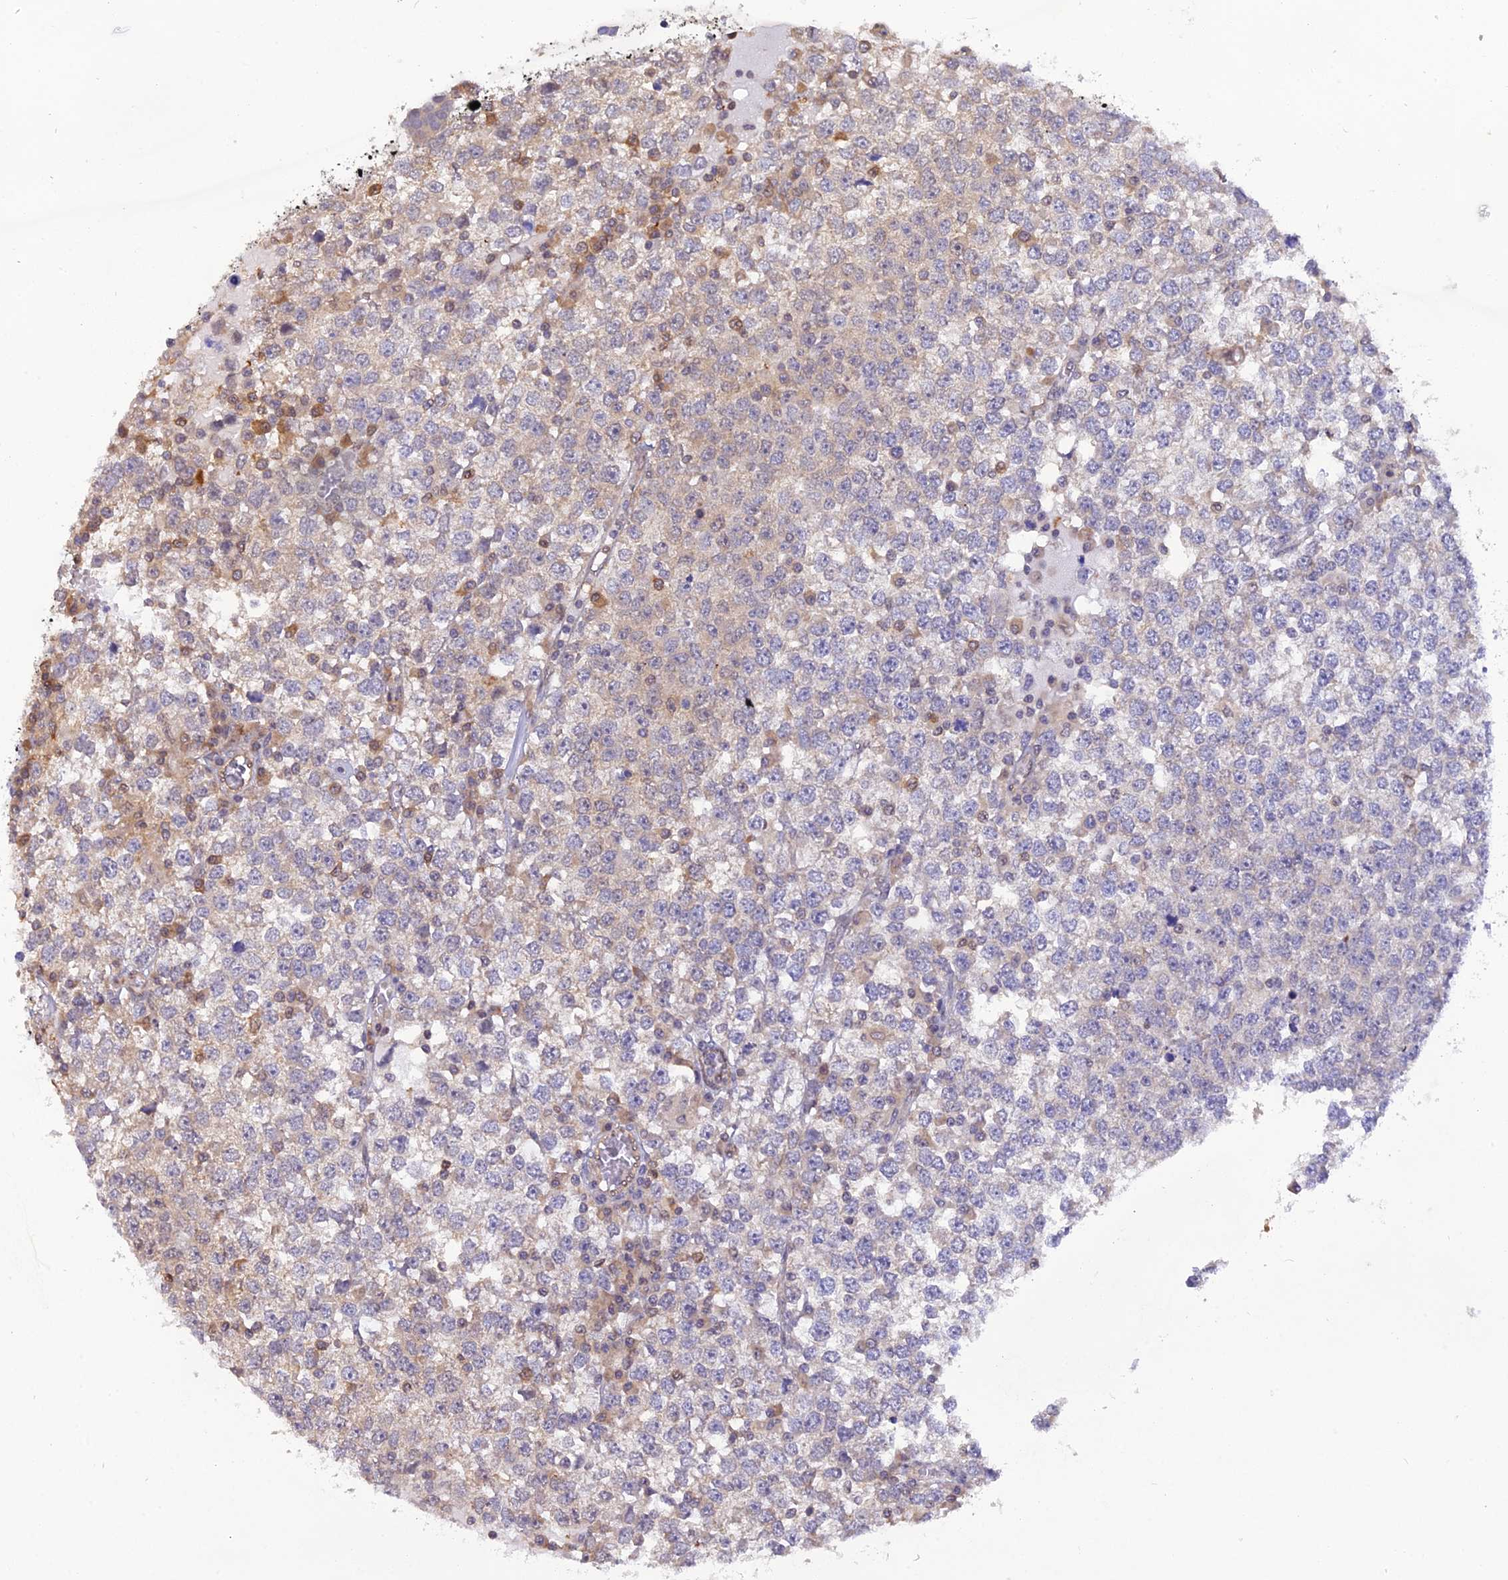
{"staining": {"intensity": "negative", "quantity": "none", "location": "none"}, "tissue": "testis cancer", "cell_type": "Tumor cells", "image_type": "cancer", "snomed": [{"axis": "morphology", "description": "Seminoma, NOS"}, {"axis": "topography", "description": "Testis"}], "caption": "Photomicrograph shows no significant protein expression in tumor cells of seminoma (testis).", "gene": "HINT1", "patient": {"sex": "male", "age": 65}}